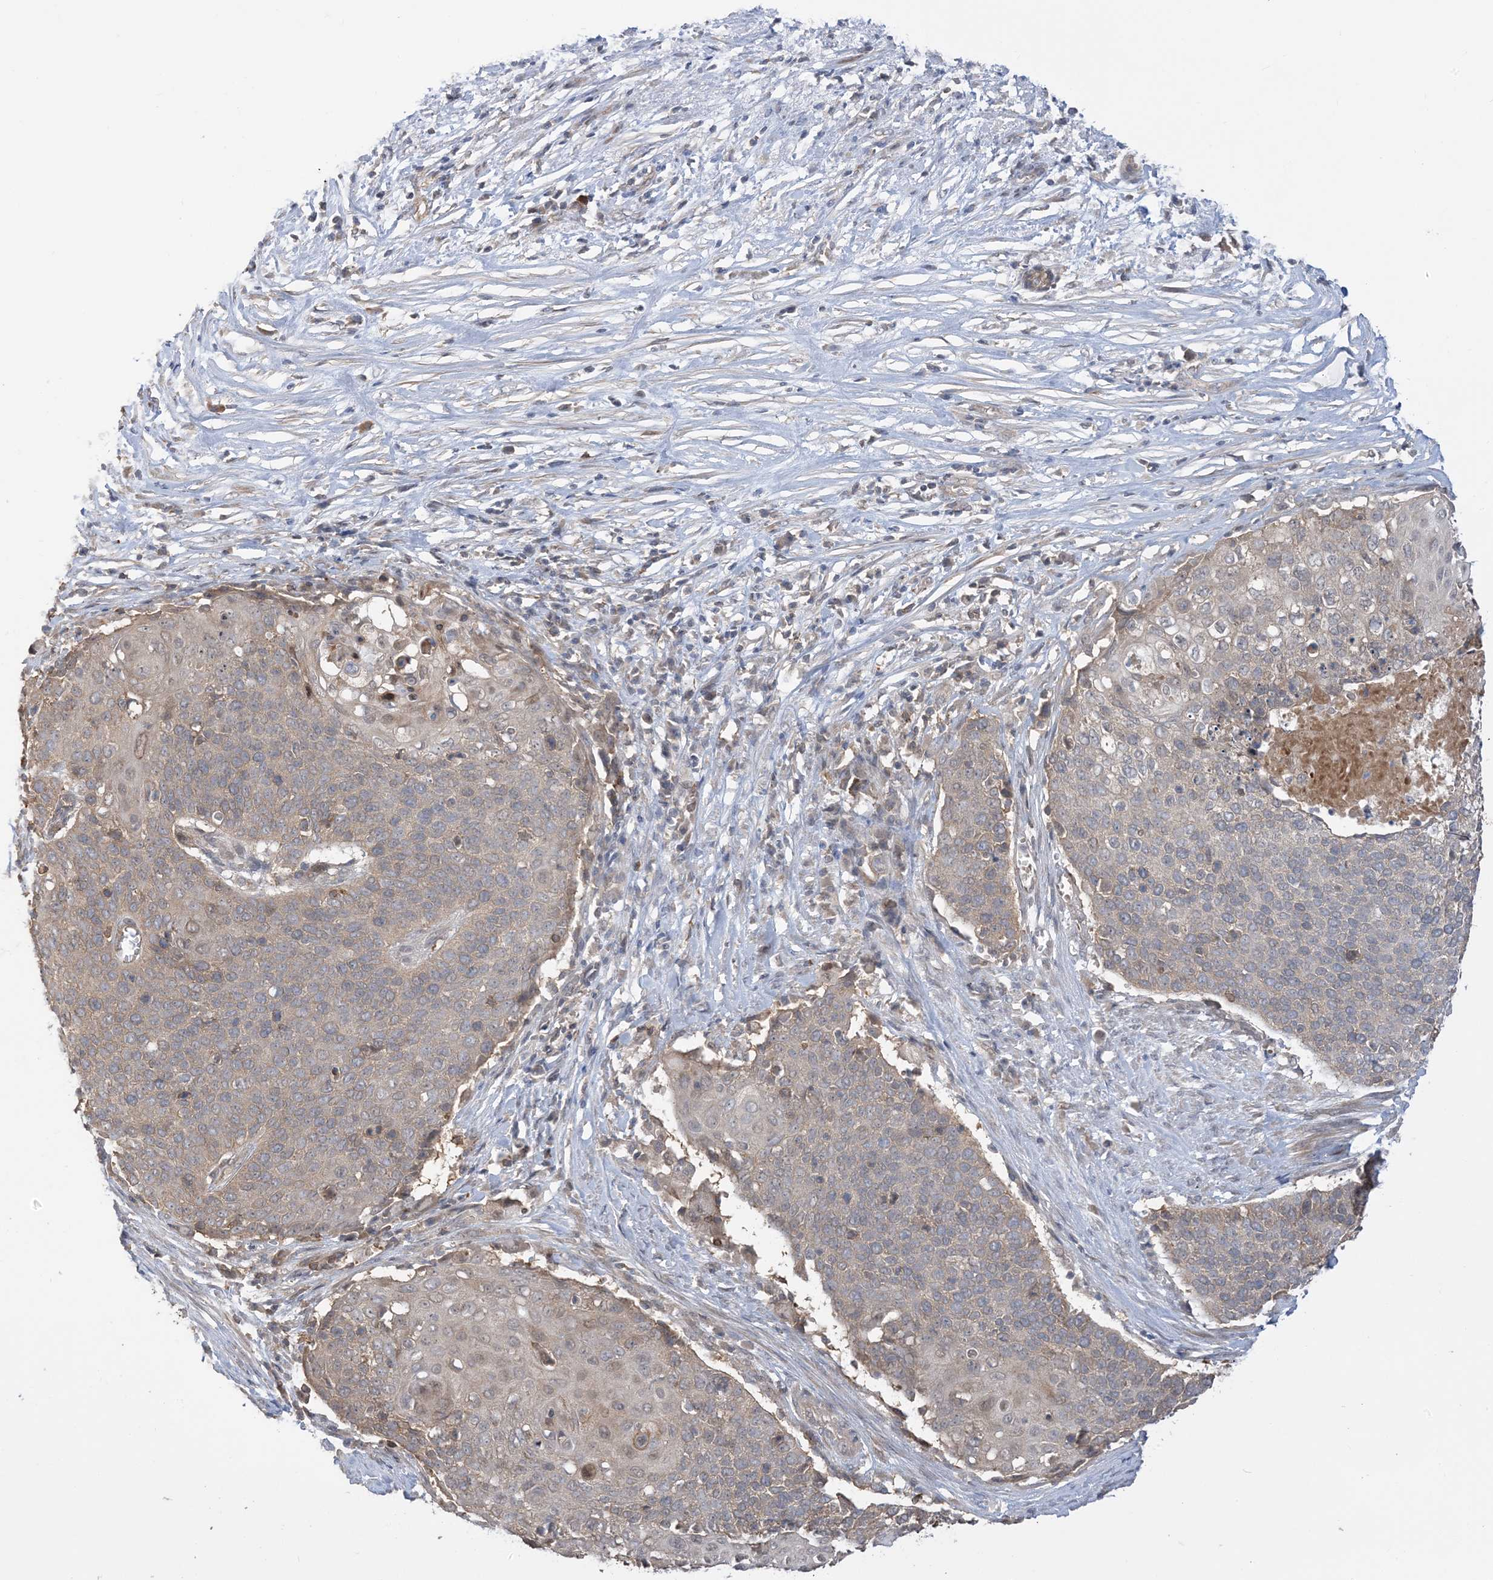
{"staining": {"intensity": "weak", "quantity": ">75%", "location": "cytoplasmic/membranous"}, "tissue": "cervical cancer", "cell_type": "Tumor cells", "image_type": "cancer", "snomed": [{"axis": "morphology", "description": "Squamous cell carcinoma, NOS"}, {"axis": "topography", "description": "Cervix"}], "caption": "Human cervical cancer (squamous cell carcinoma) stained with a brown dye exhibits weak cytoplasmic/membranous positive expression in about >75% of tumor cells.", "gene": "WDR26", "patient": {"sex": "female", "age": 39}}